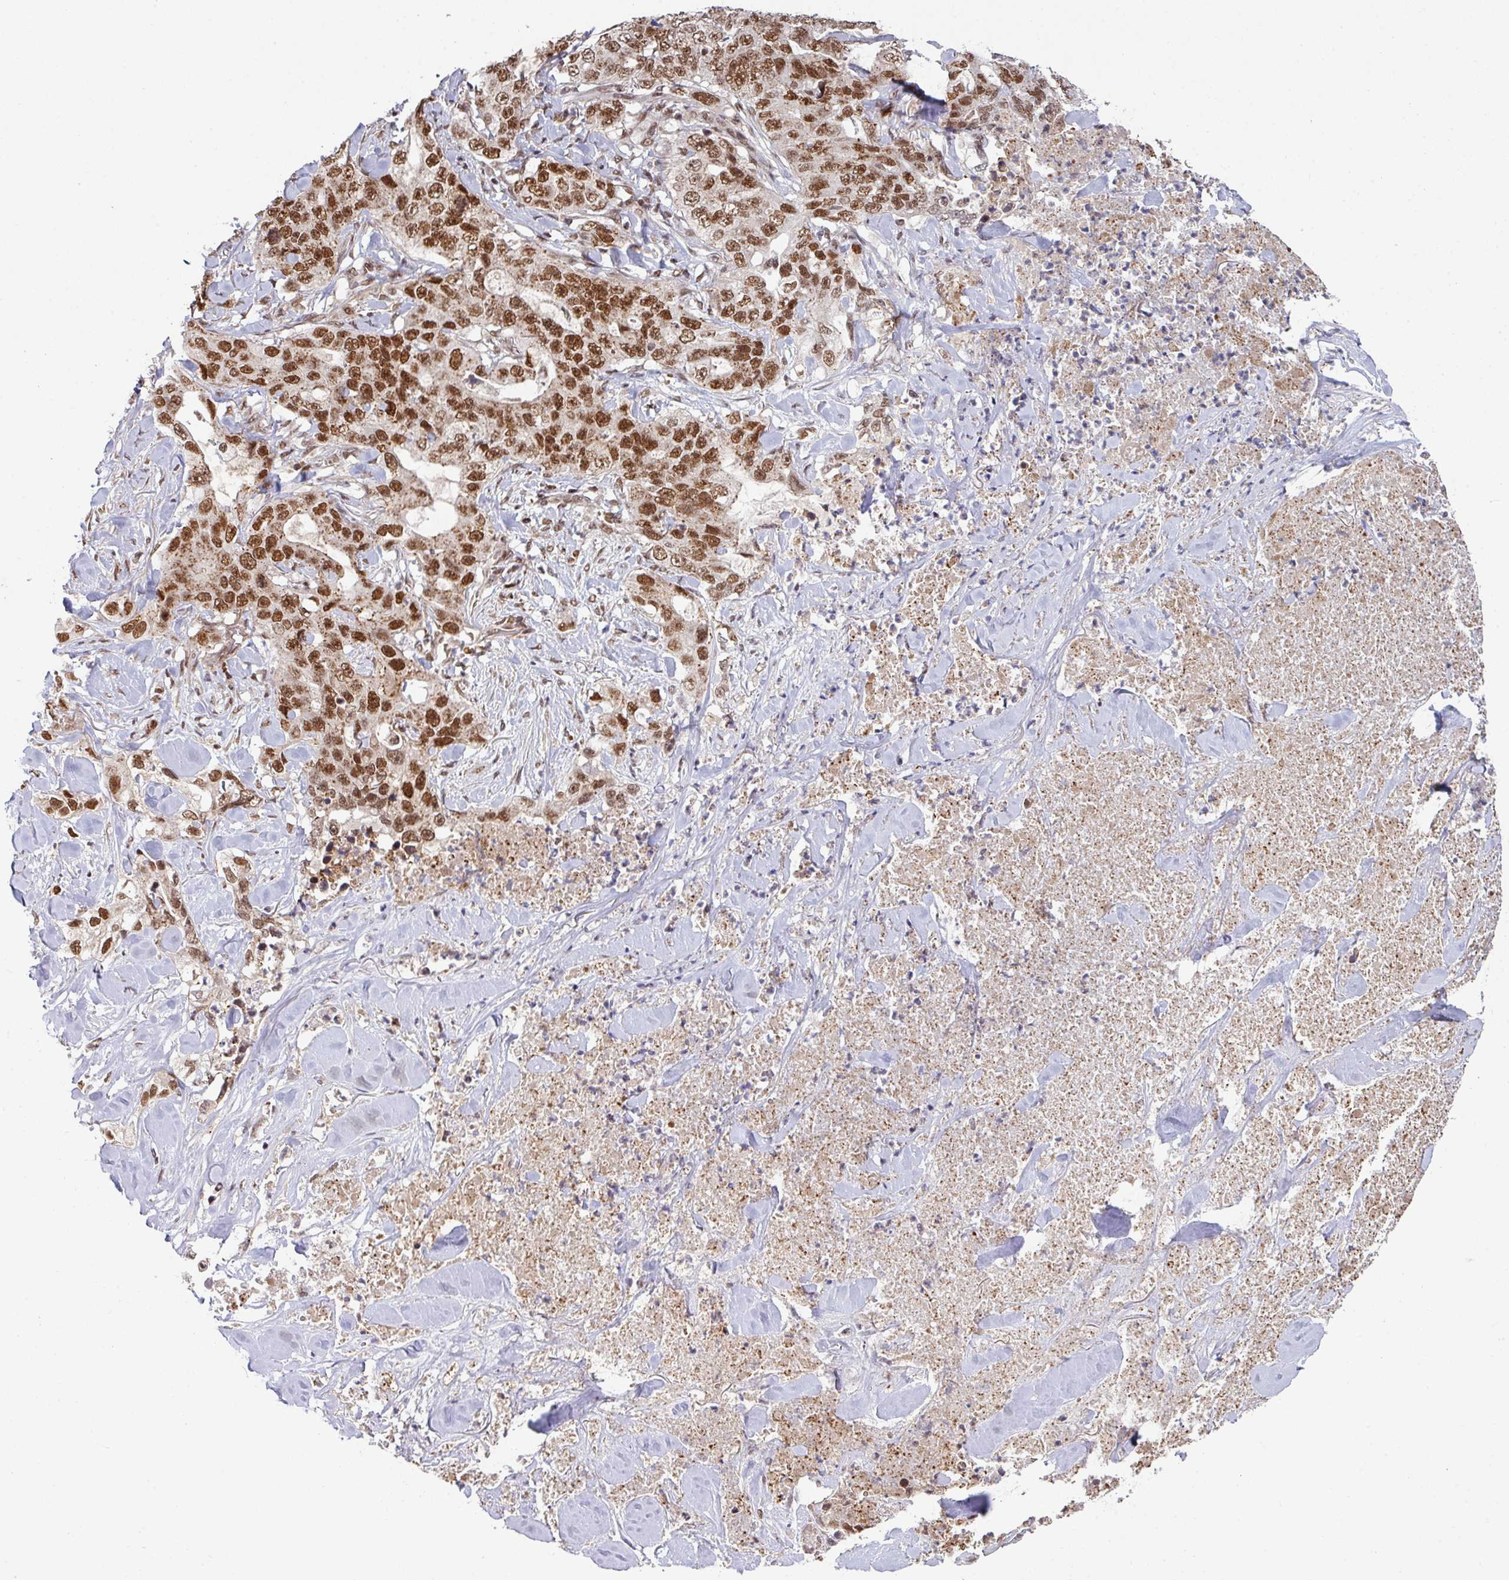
{"staining": {"intensity": "strong", "quantity": ">75%", "location": "nuclear"}, "tissue": "lung cancer", "cell_type": "Tumor cells", "image_type": "cancer", "snomed": [{"axis": "morphology", "description": "Adenocarcinoma, NOS"}, {"axis": "topography", "description": "Lung"}], "caption": "Approximately >75% of tumor cells in human lung adenocarcinoma demonstrate strong nuclear protein expression as visualized by brown immunohistochemical staining.", "gene": "PHF23", "patient": {"sex": "female", "age": 51}}